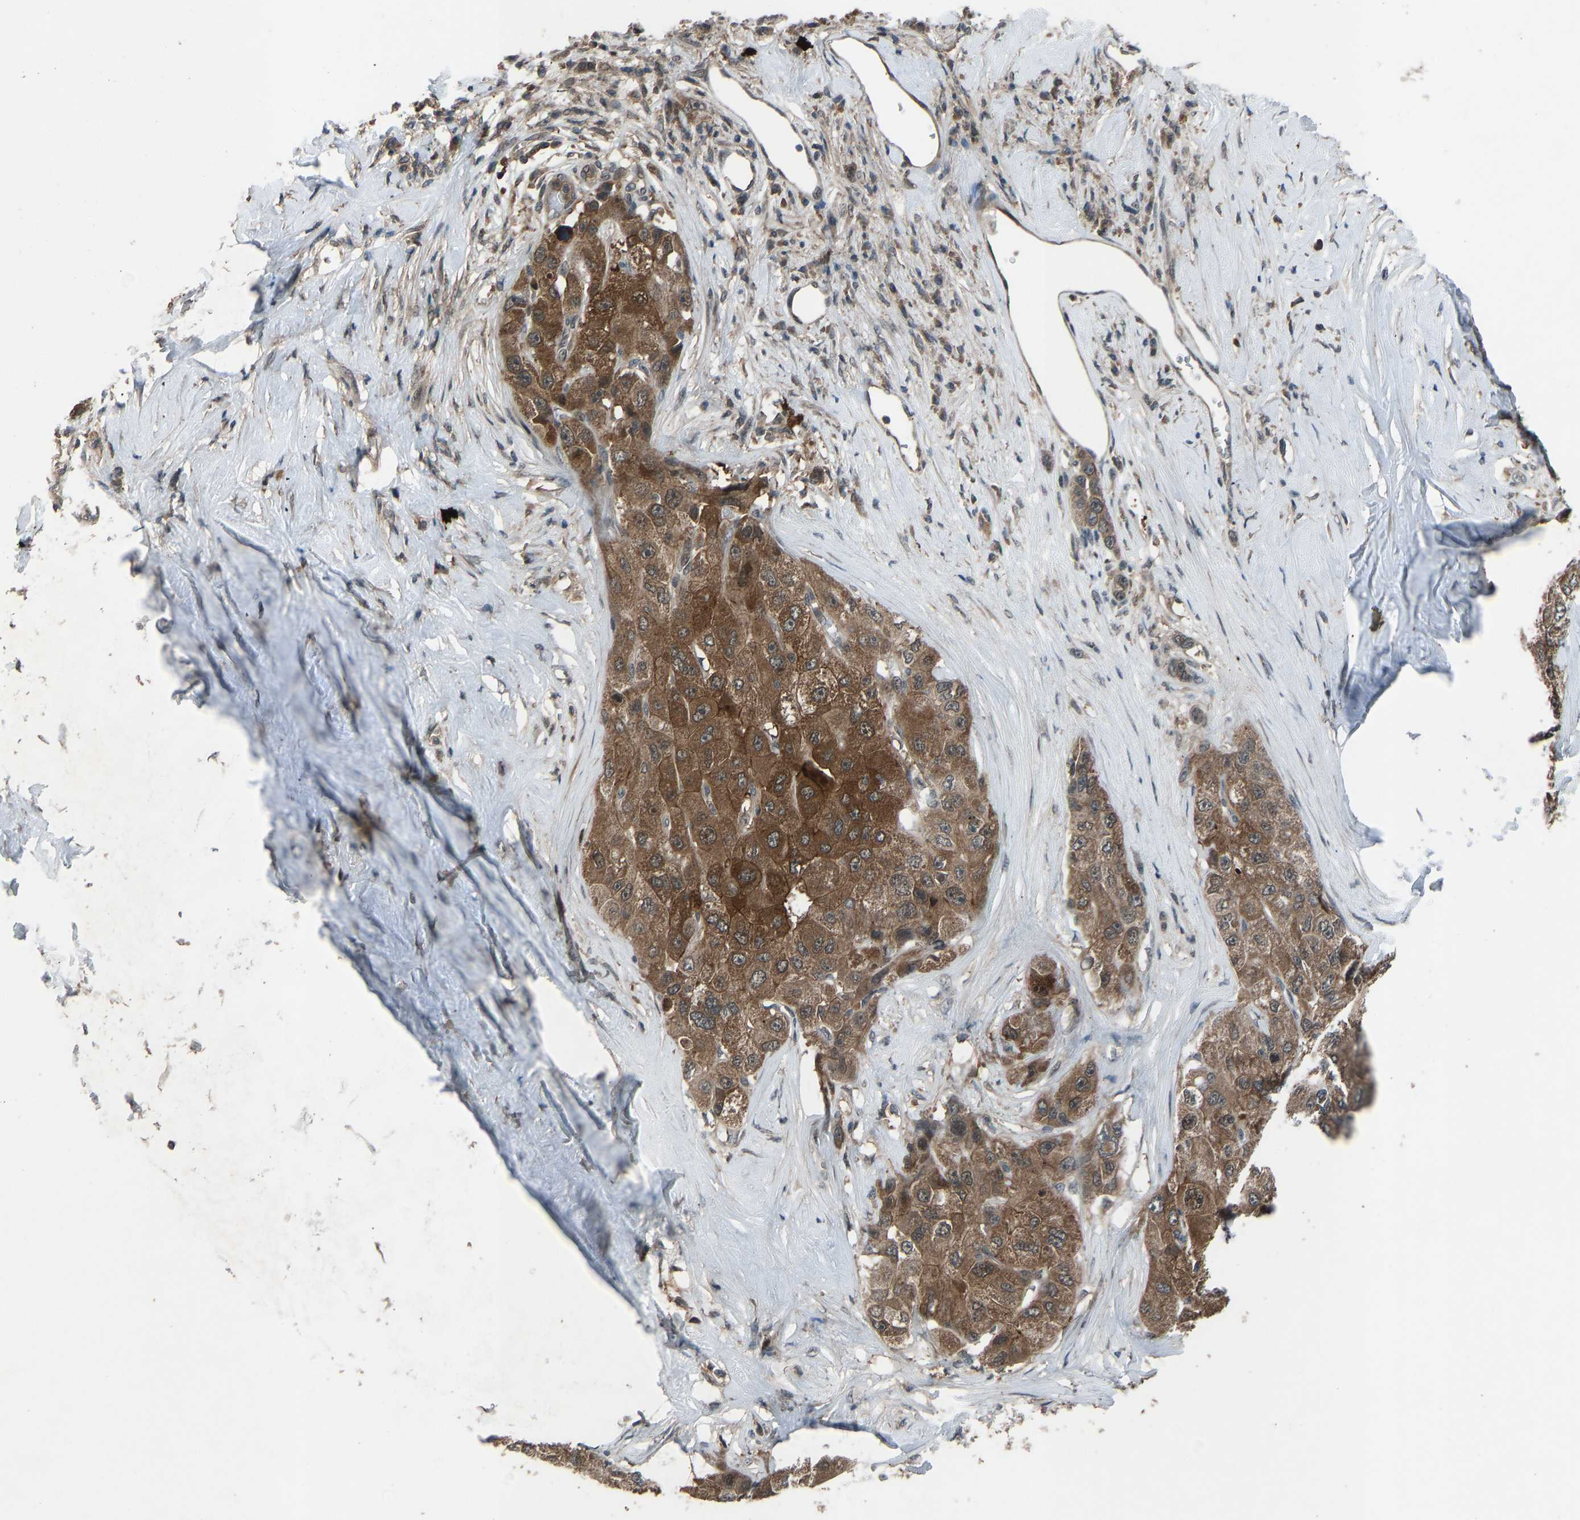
{"staining": {"intensity": "moderate", "quantity": ">75%", "location": "cytoplasmic/membranous"}, "tissue": "liver cancer", "cell_type": "Tumor cells", "image_type": "cancer", "snomed": [{"axis": "morphology", "description": "Carcinoma, Hepatocellular, NOS"}, {"axis": "topography", "description": "Liver"}], "caption": "IHC staining of liver cancer (hepatocellular carcinoma), which reveals medium levels of moderate cytoplasmic/membranous expression in about >75% of tumor cells indicating moderate cytoplasmic/membranous protein expression. The staining was performed using DAB (3,3'-diaminobenzidine) (brown) for protein detection and nuclei were counterstained in hematoxylin (blue).", "gene": "SLC43A1", "patient": {"sex": "male", "age": 80}}